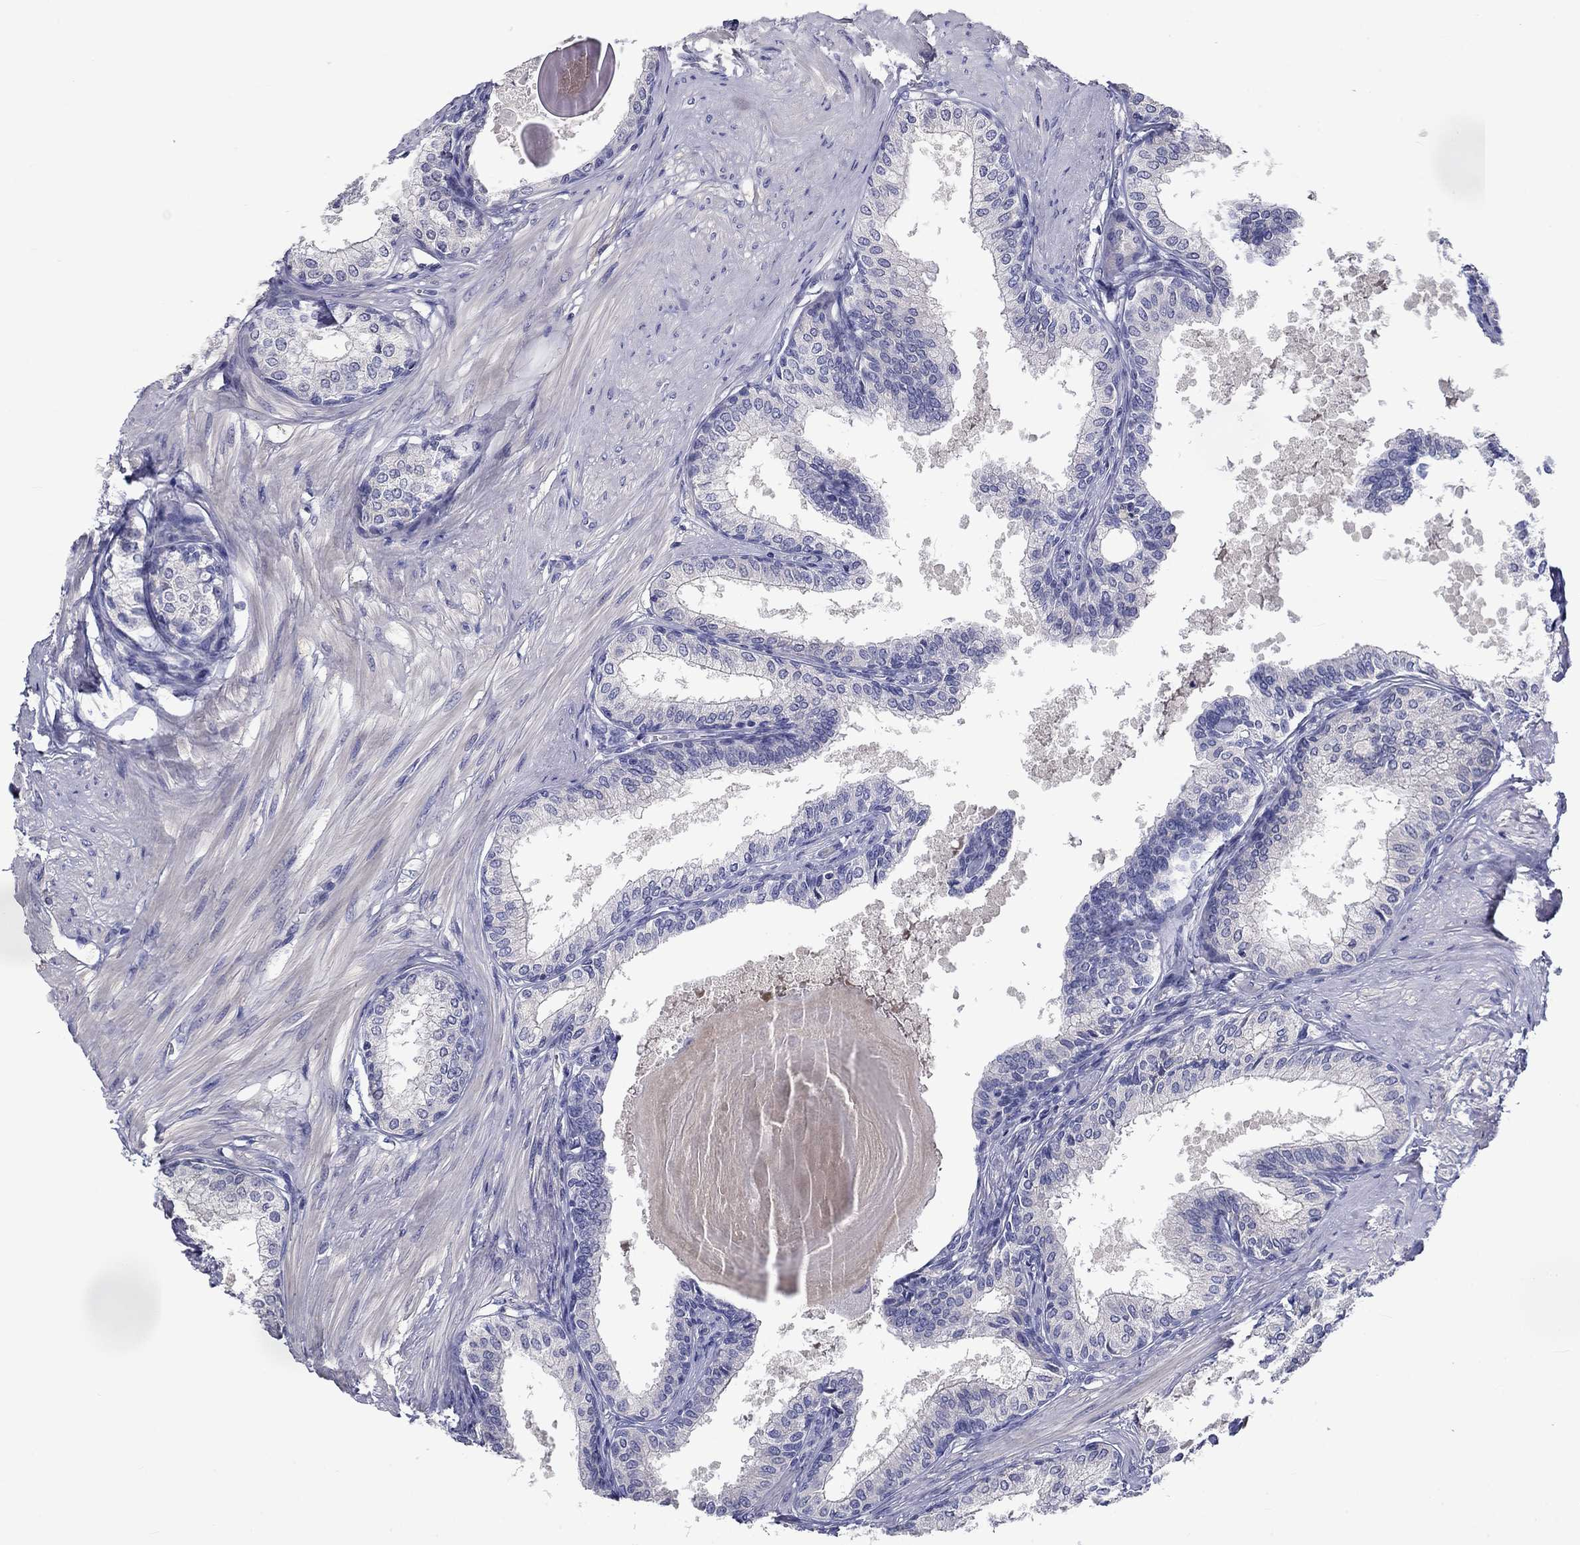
{"staining": {"intensity": "negative", "quantity": "none", "location": "none"}, "tissue": "prostate", "cell_type": "Glandular cells", "image_type": "normal", "snomed": [{"axis": "morphology", "description": "Normal tissue, NOS"}, {"axis": "topography", "description": "Prostate"}], "caption": "Image shows no significant protein positivity in glandular cells of normal prostate. The staining is performed using DAB brown chromogen with nuclei counter-stained in using hematoxylin.", "gene": "CNDP1", "patient": {"sex": "male", "age": 63}}